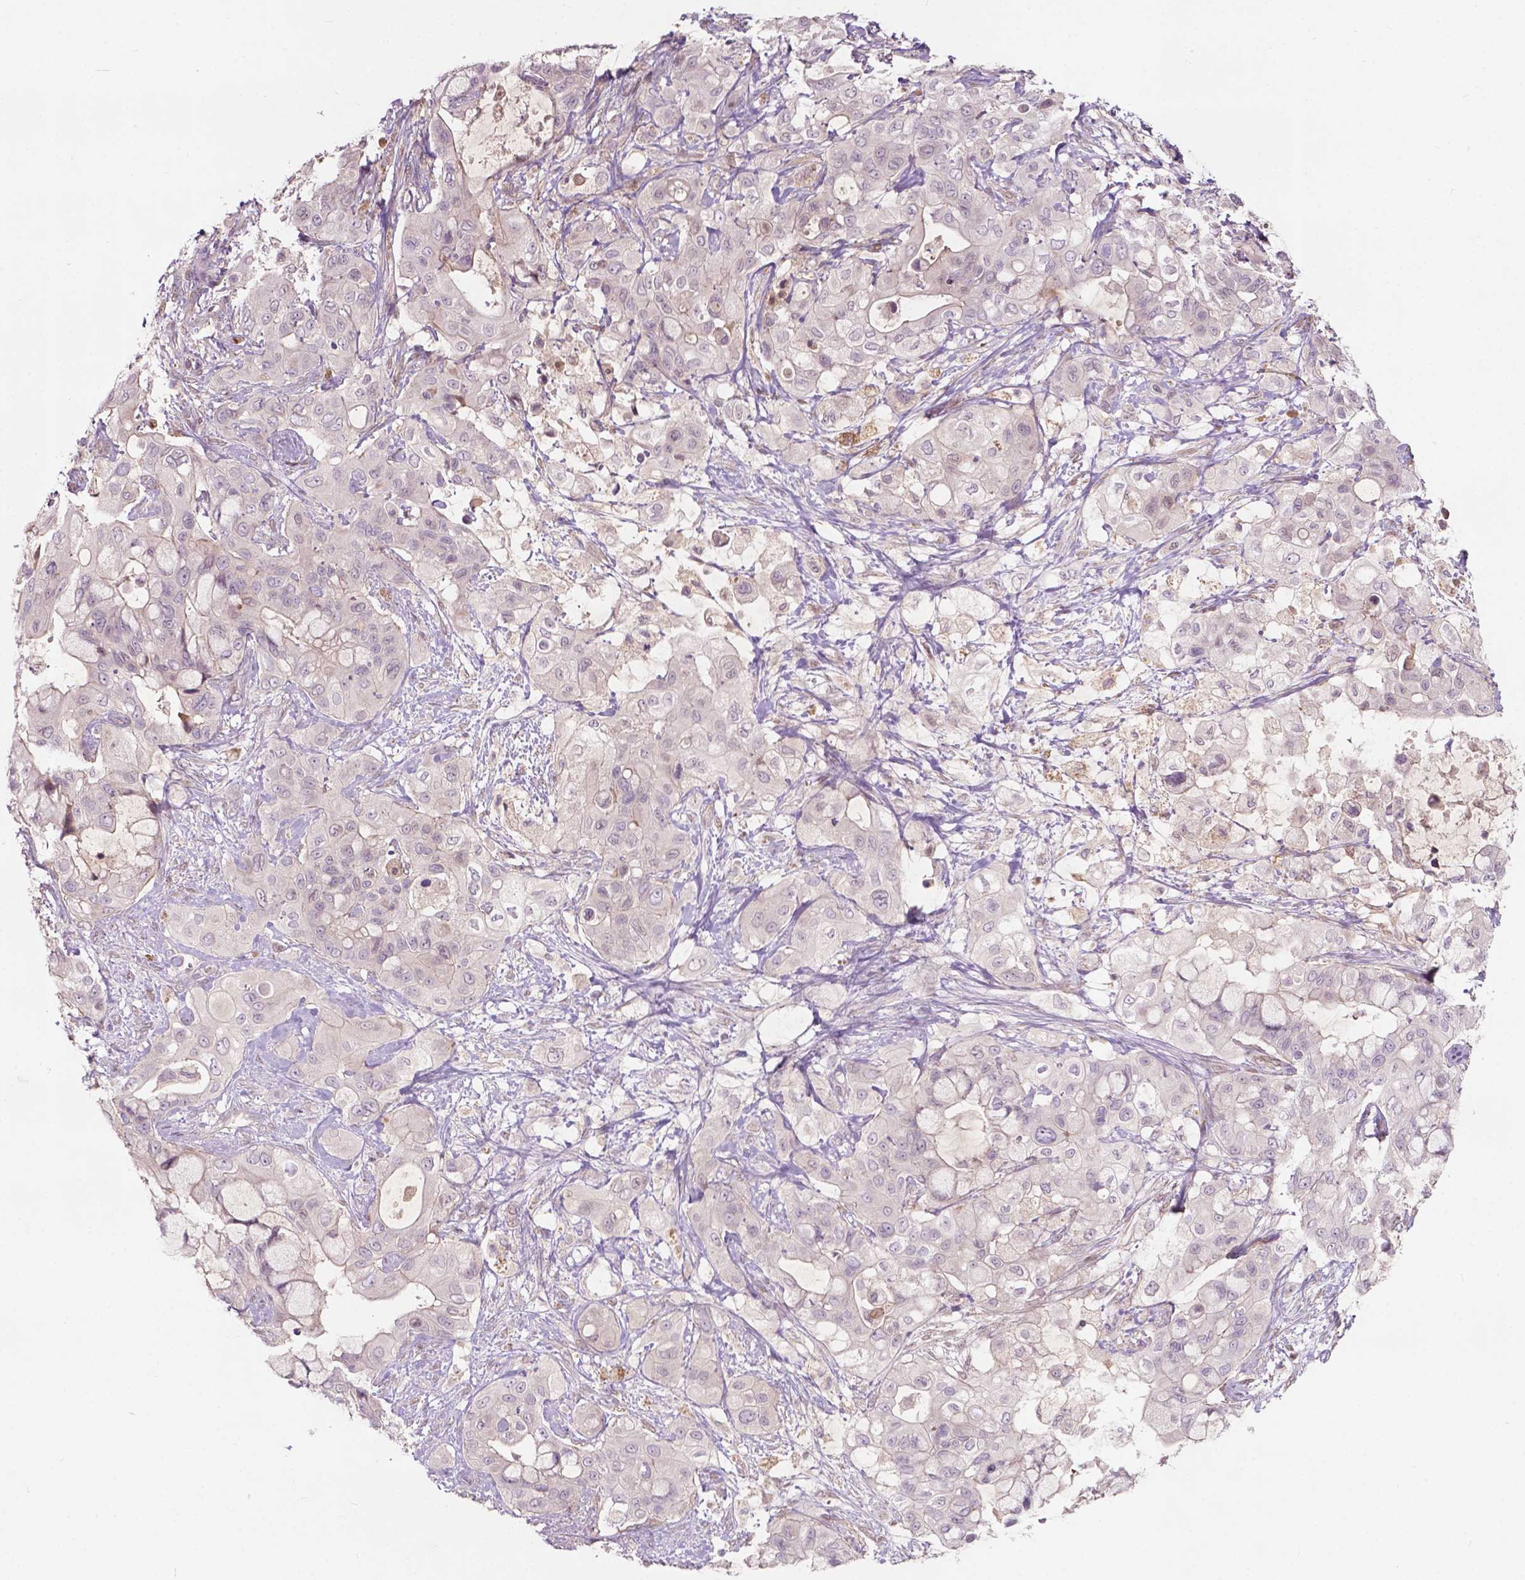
{"staining": {"intensity": "weak", "quantity": "<25%", "location": "cytoplasmic/membranous"}, "tissue": "pancreatic cancer", "cell_type": "Tumor cells", "image_type": "cancer", "snomed": [{"axis": "morphology", "description": "Adenocarcinoma, NOS"}, {"axis": "topography", "description": "Pancreas"}], "caption": "Tumor cells show no significant positivity in pancreatic adenocarcinoma.", "gene": "GPR37", "patient": {"sex": "male", "age": 71}}